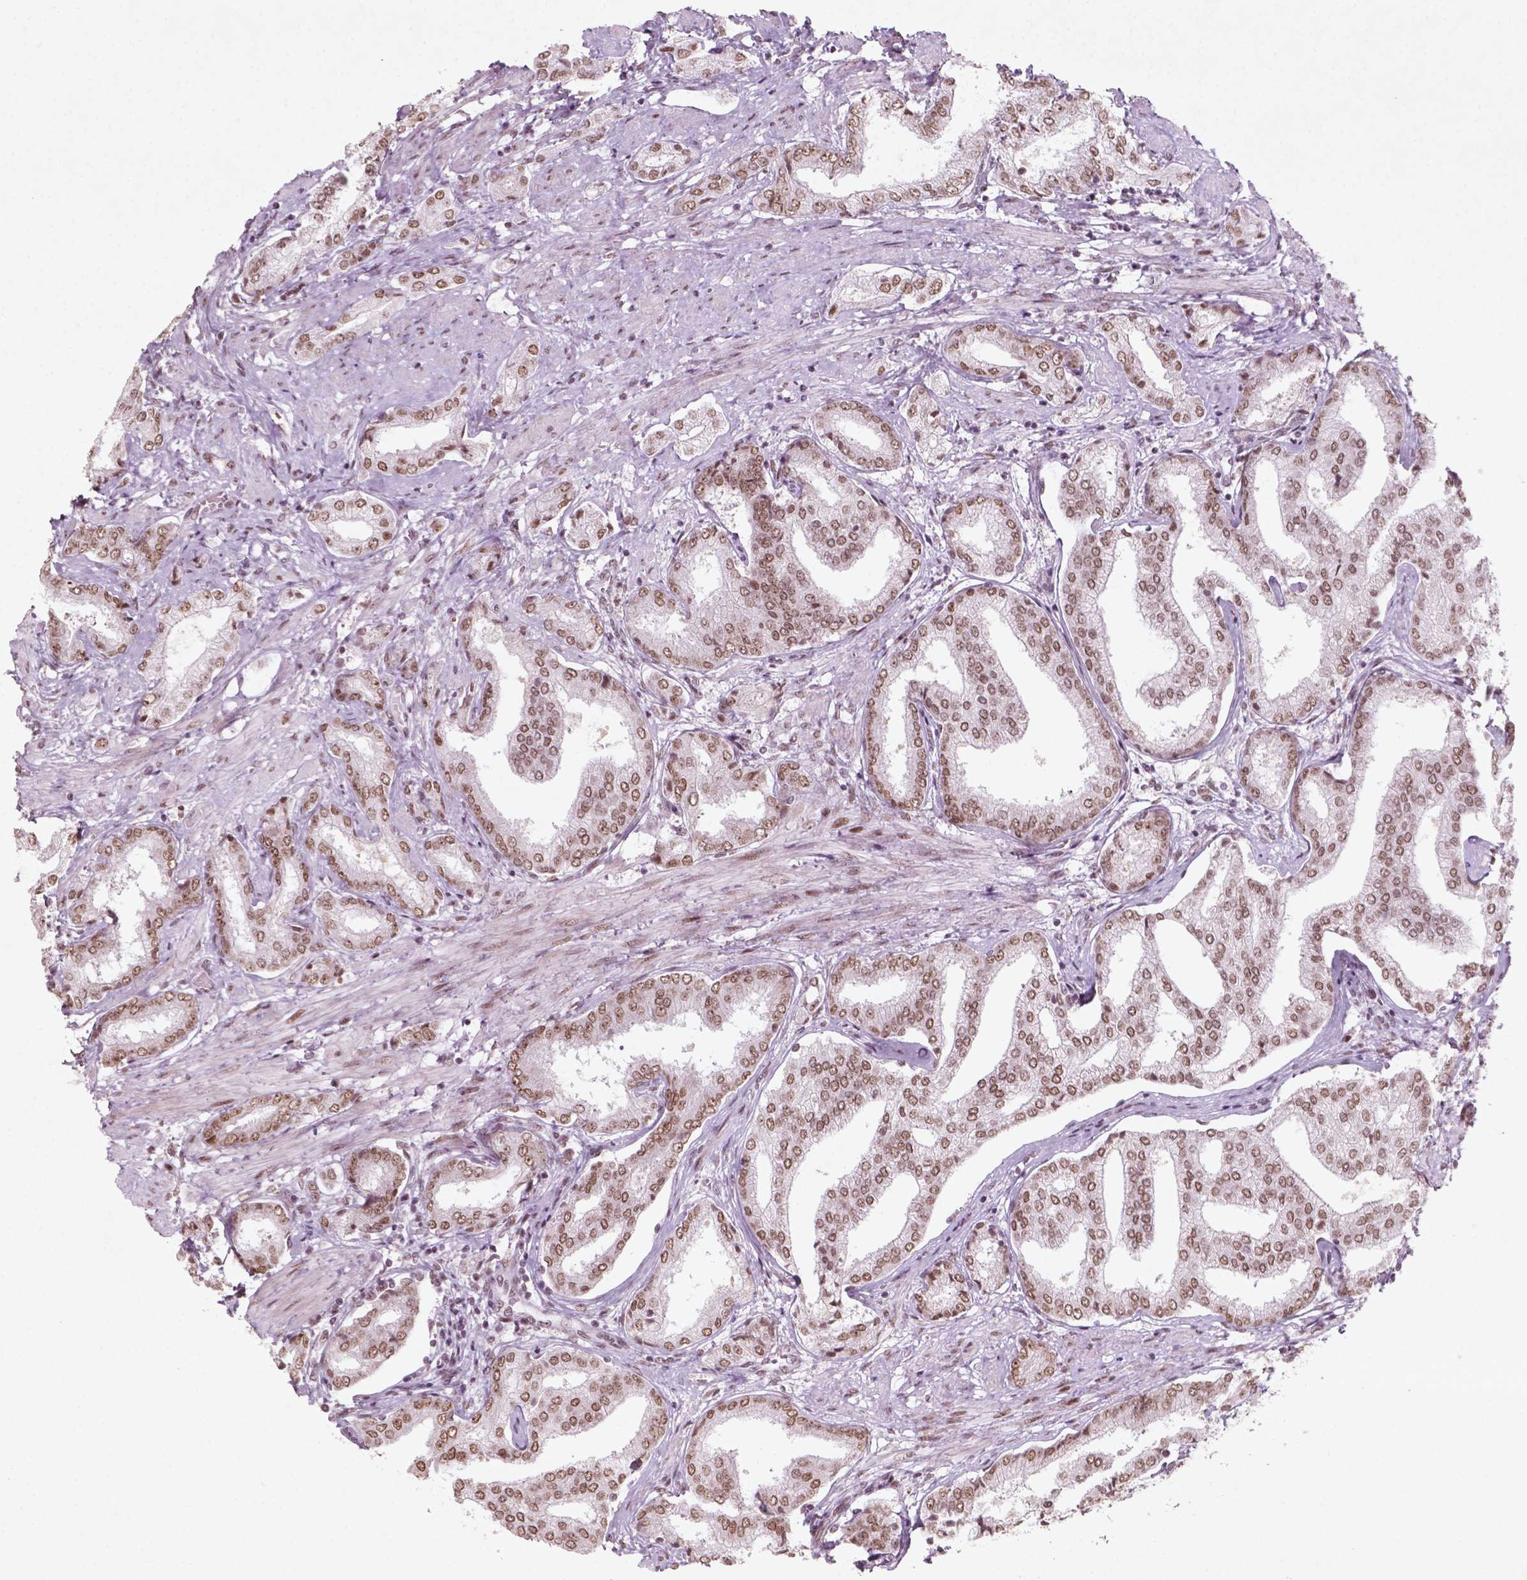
{"staining": {"intensity": "moderate", "quantity": ">75%", "location": "nuclear"}, "tissue": "prostate cancer", "cell_type": "Tumor cells", "image_type": "cancer", "snomed": [{"axis": "morphology", "description": "Adenocarcinoma, NOS"}, {"axis": "topography", "description": "Prostate"}], "caption": "Immunohistochemistry of prostate adenocarcinoma reveals medium levels of moderate nuclear staining in about >75% of tumor cells.", "gene": "HMG20B", "patient": {"sex": "male", "age": 63}}